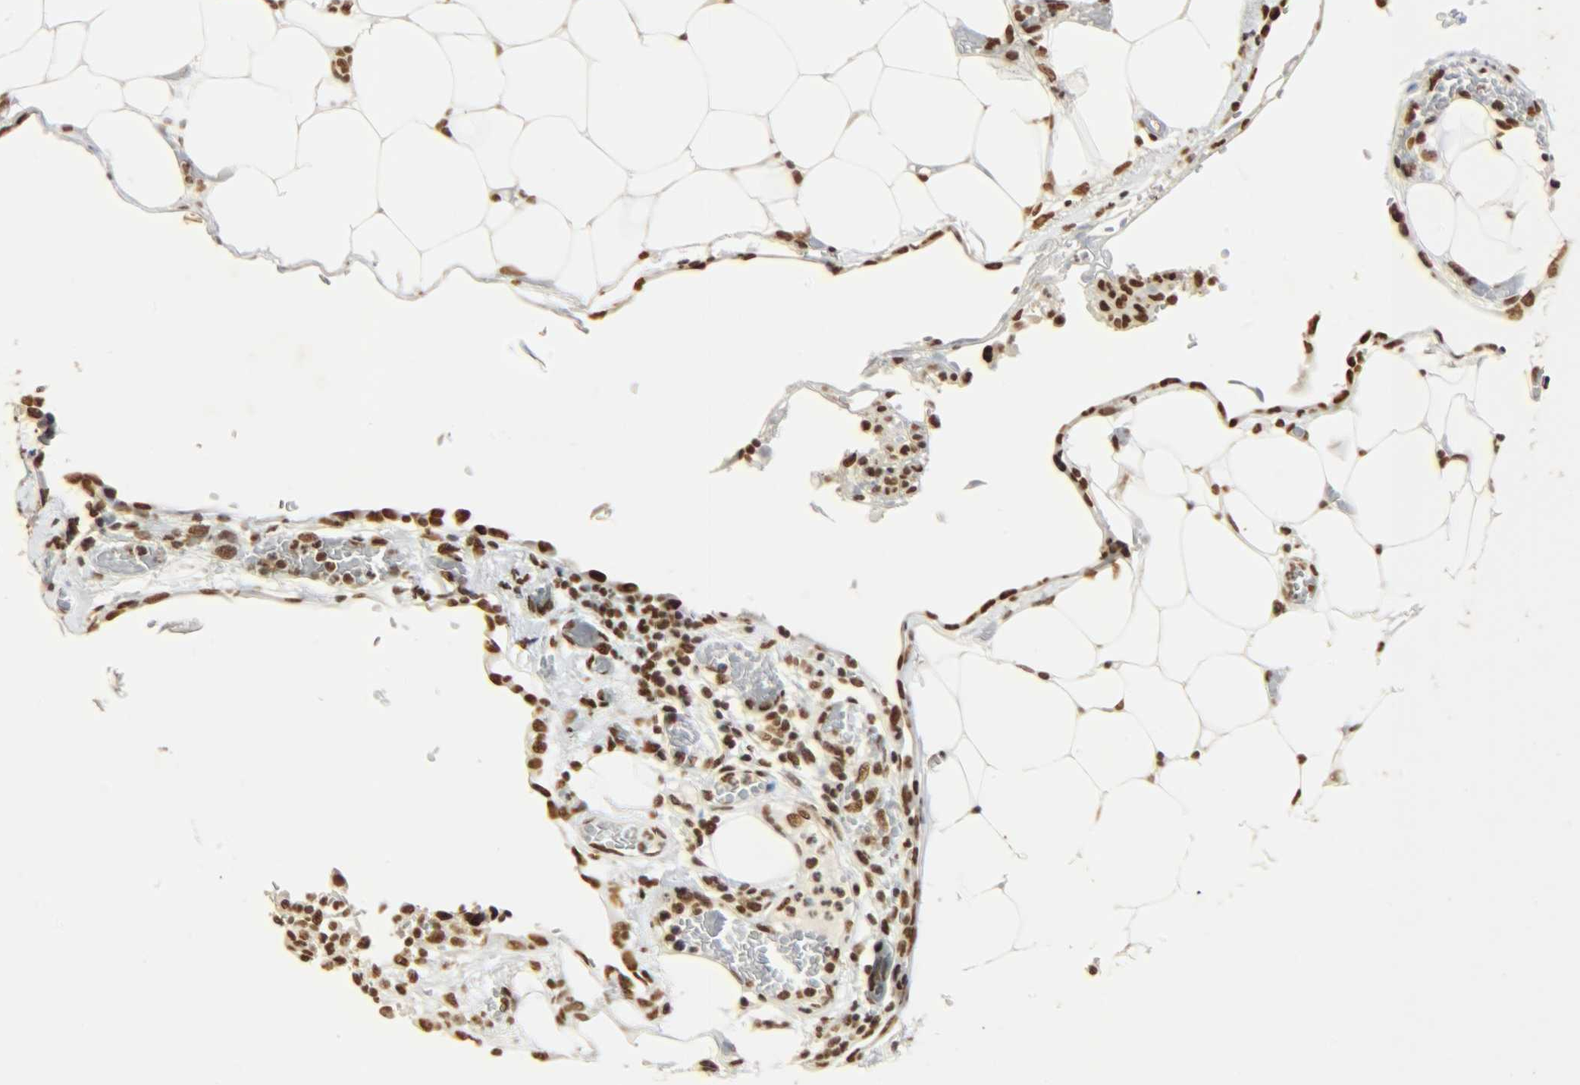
{"staining": {"intensity": "strong", "quantity": ">75%", "location": "nuclear"}, "tissue": "colorectal cancer", "cell_type": "Tumor cells", "image_type": "cancer", "snomed": [{"axis": "morphology", "description": "Adenocarcinoma, NOS"}, {"axis": "topography", "description": "Colon"}], "caption": "High-magnification brightfield microscopy of adenocarcinoma (colorectal) stained with DAB (3,3'-diaminobenzidine) (brown) and counterstained with hematoxylin (blue). tumor cells exhibit strong nuclear positivity is identified in approximately>75% of cells. The protein is shown in brown color, while the nuclei are stained blue.", "gene": "KHDRBS1", "patient": {"sex": "female", "age": 86}}